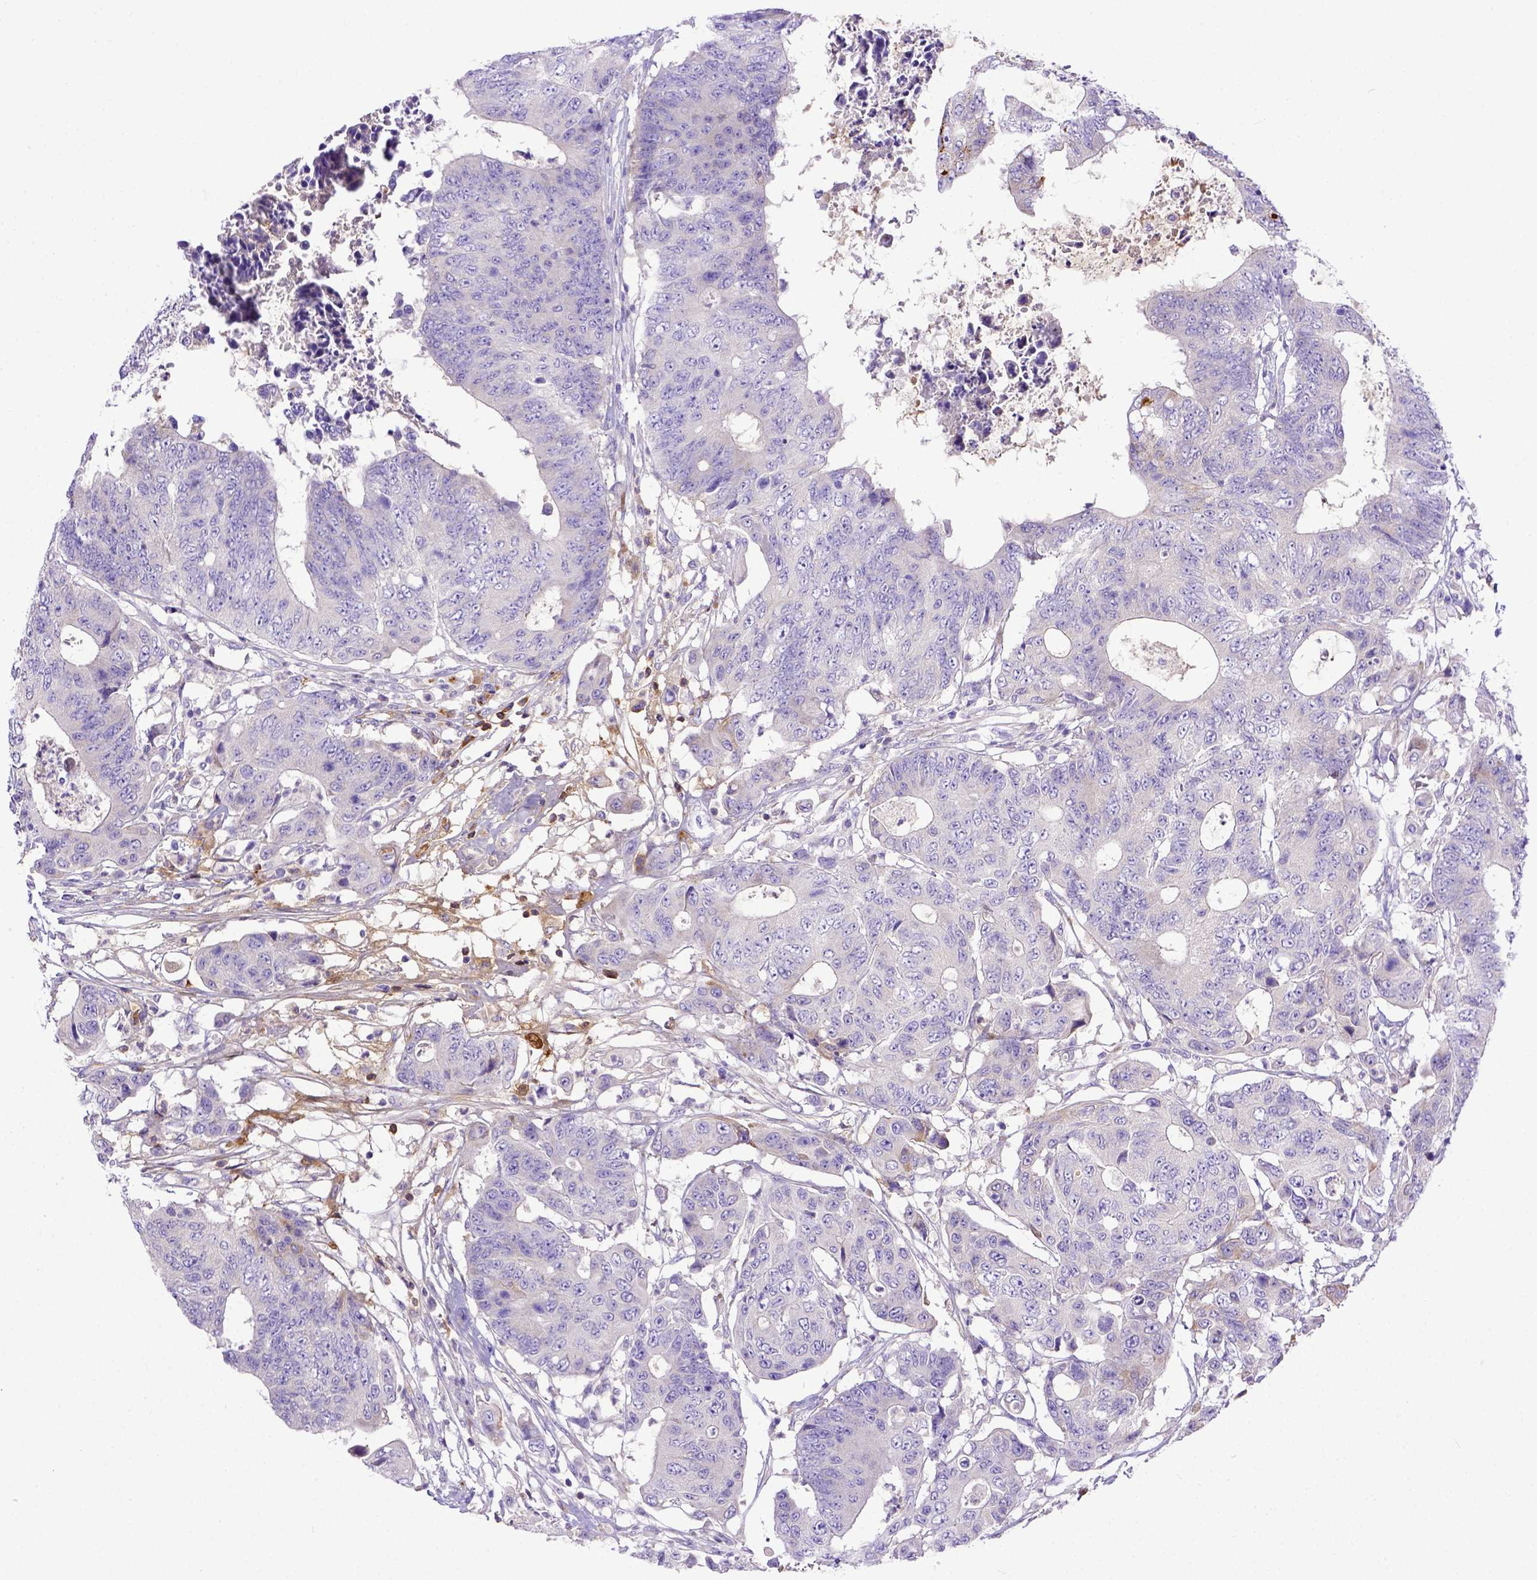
{"staining": {"intensity": "weak", "quantity": "<25%", "location": "cytoplasmic/membranous"}, "tissue": "colorectal cancer", "cell_type": "Tumor cells", "image_type": "cancer", "snomed": [{"axis": "morphology", "description": "Adenocarcinoma, NOS"}, {"axis": "topography", "description": "Colon"}], "caption": "A high-resolution histopathology image shows immunohistochemistry staining of colorectal cancer, which displays no significant expression in tumor cells.", "gene": "CFAP300", "patient": {"sex": "female", "age": 48}}